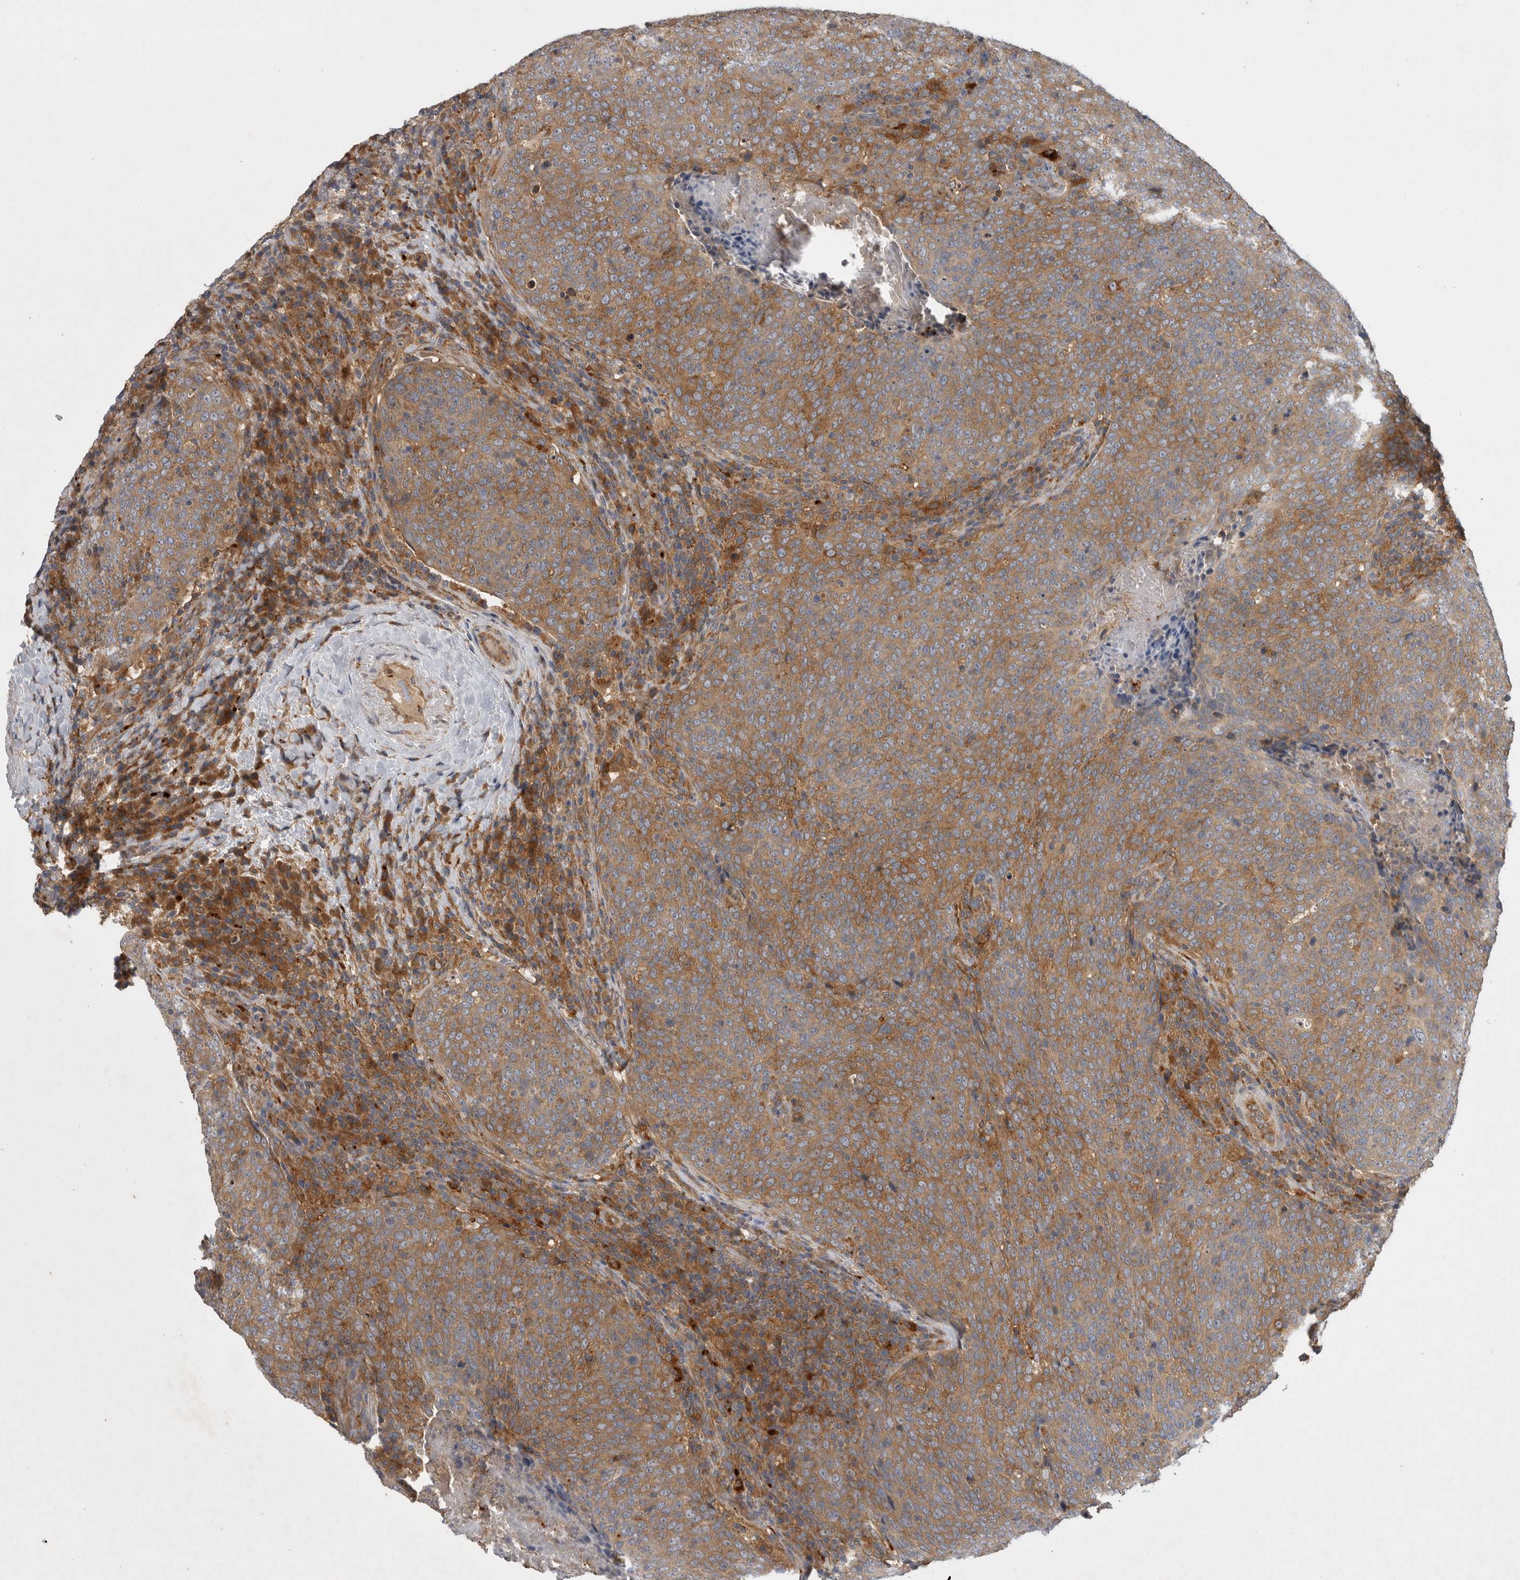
{"staining": {"intensity": "moderate", "quantity": ">75%", "location": "cytoplasmic/membranous"}, "tissue": "head and neck cancer", "cell_type": "Tumor cells", "image_type": "cancer", "snomed": [{"axis": "morphology", "description": "Squamous cell carcinoma, NOS"}, {"axis": "morphology", "description": "Squamous cell carcinoma, metastatic, NOS"}, {"axis": "topography", "description": "Lymph node"}, {"axis": "topography", "description": "Head-Neck"}], "caption": "This image shows immunohistochemistry staining of human head and neck cancer (metastatic squamous cell carcinoma), with medium moderate cytoplasmic/membranous positivity in approximately >75% of tumor cells.", "gene": "C1orf109", "patient": {"sex": "male", "age": 62}}